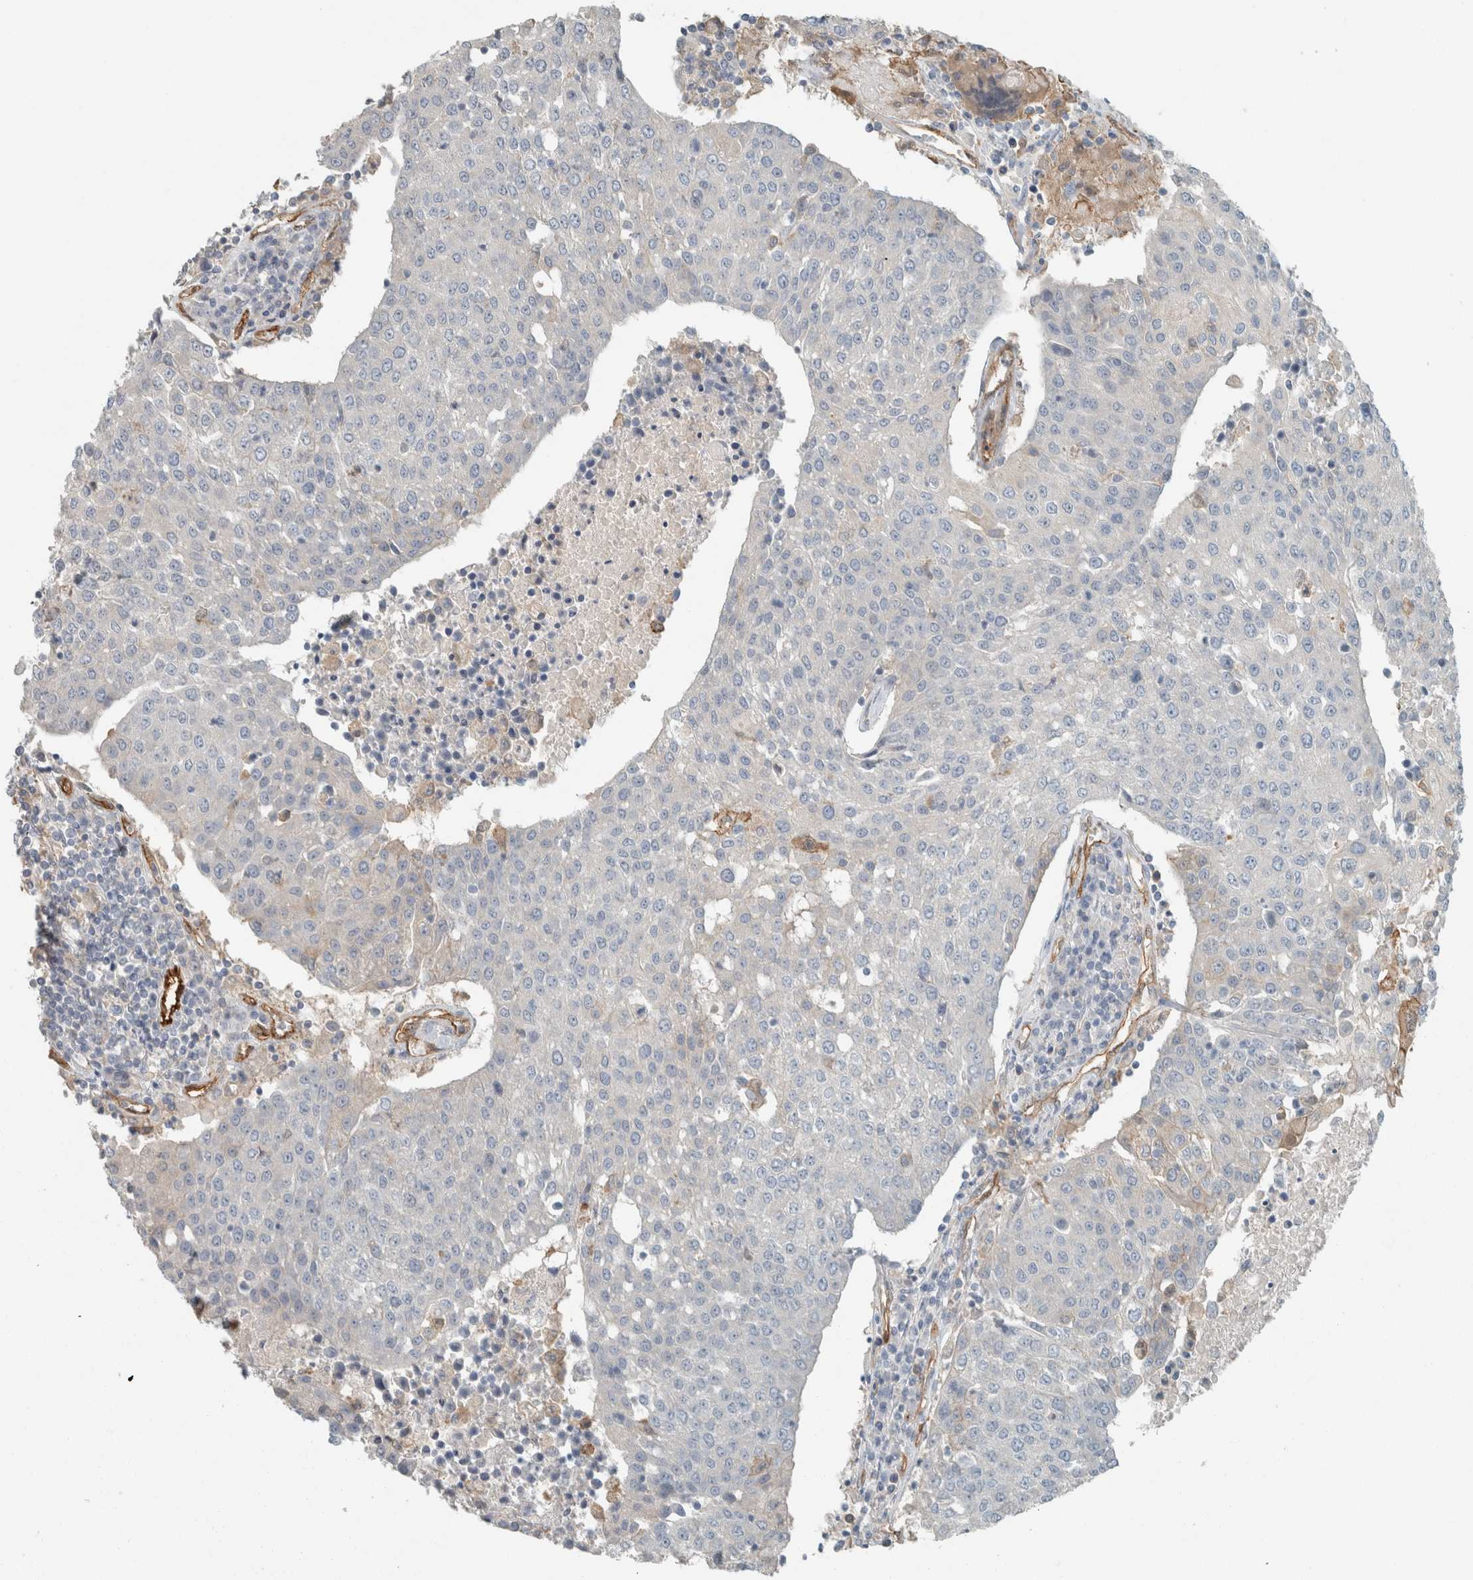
{"staining": {"intensity": "negative", "quantity": "none", "location": "none"}, "tissue": "urothelial cancer", "cell_type": "Tumor cells", "image_type": "cancer", "snomed": [{"axis": "morphology", "description": "Urothelial carcinoma, High grade"}, {"axis": "topography", "description": "Urinary bladder"}], "caption": "Tumor cells are negative for brown protein staining in urothelial cancer.", "gene": "SCIN", "patient": {"sex": "female", "age": 85}}